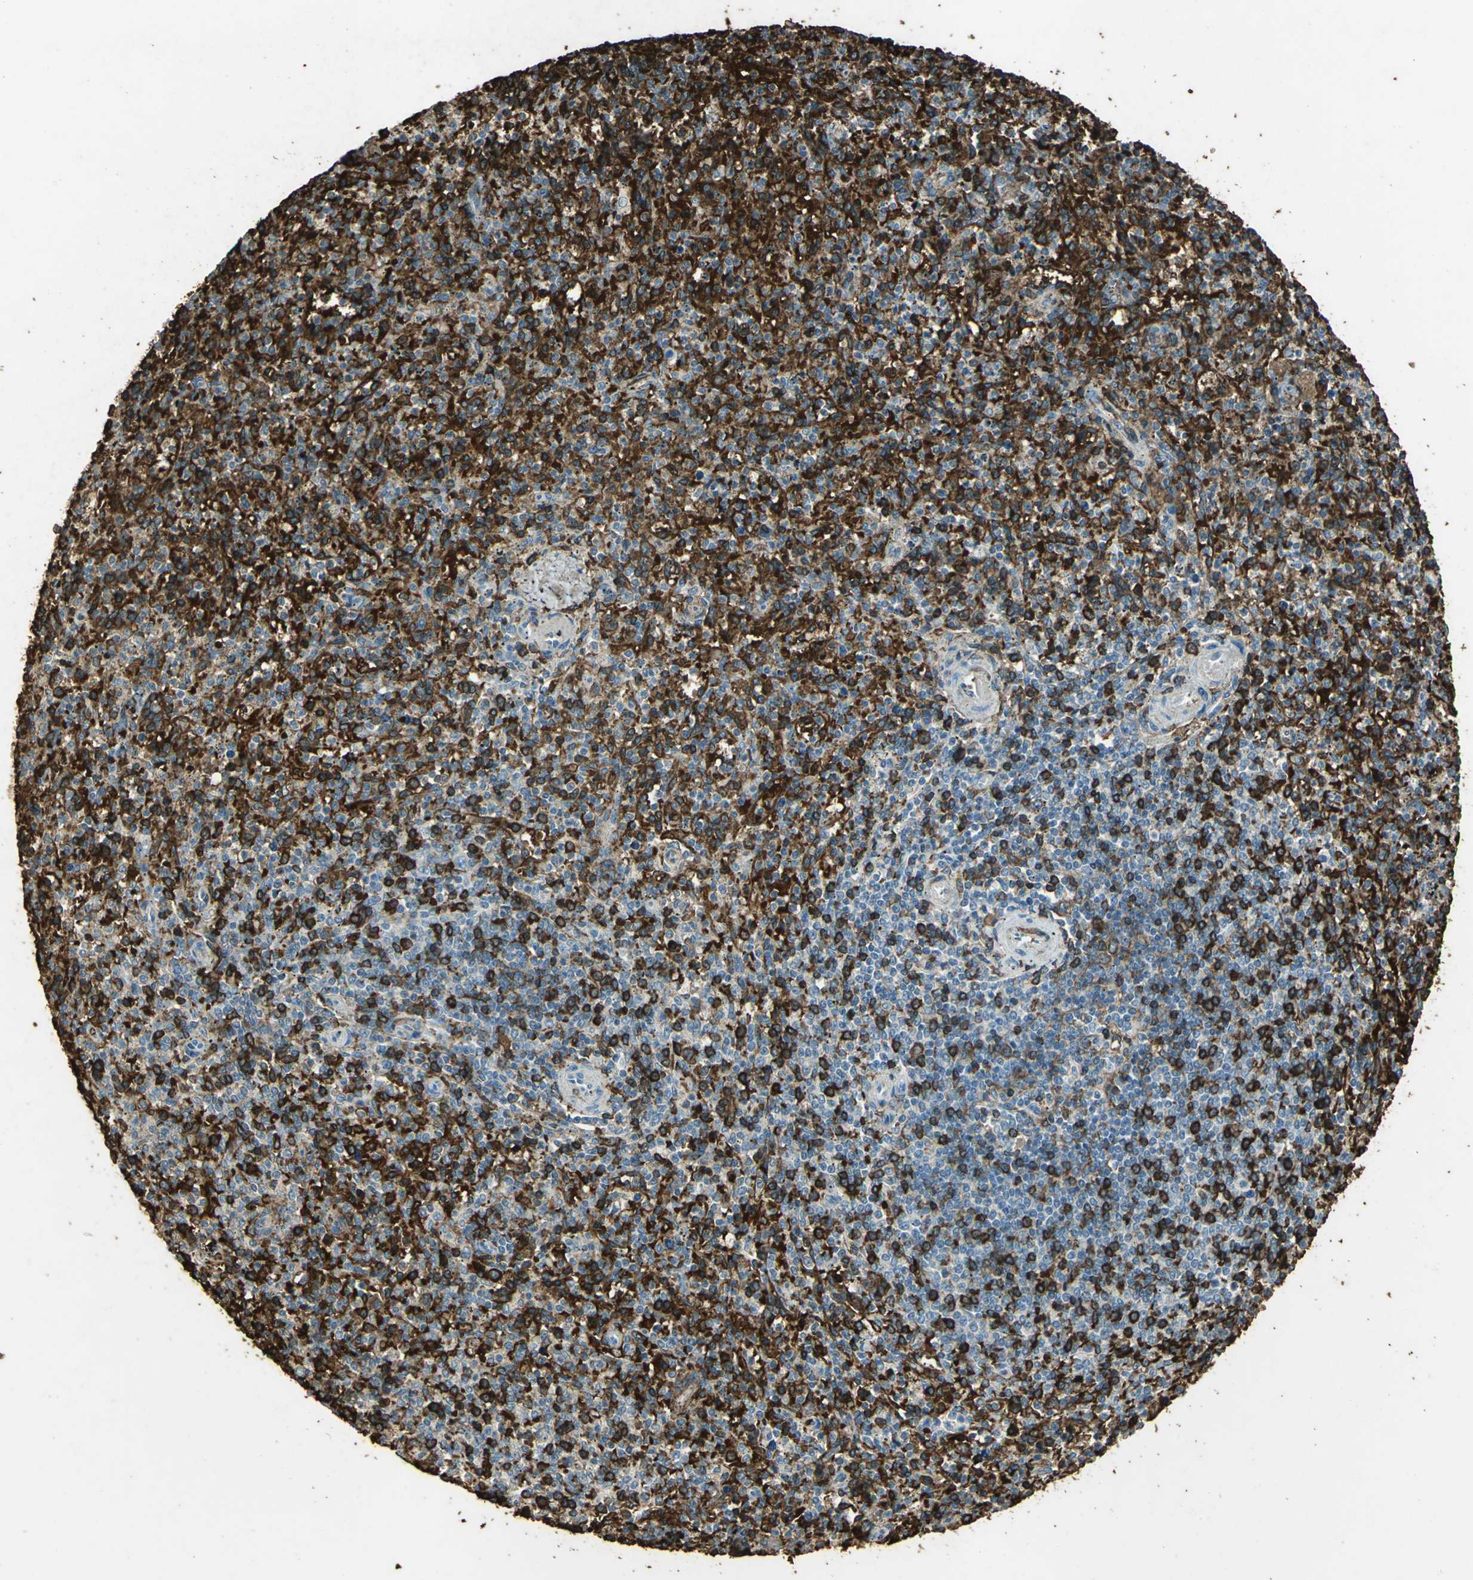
{"staining": {"intensity": "strong", "quantity": ">75%", "location": "cytoplasmic/membranous"}, "tissue": "spleen", "cell_type": "Cells in red pulp", "image_type": "normal", "snomed": [{"axis": "morphology", "description": "Normal tissue, NOS"}, {"axis": "topography", "description": "Spleen"}], "caption": "This photomicrograph demonstrates IHC staining of normal human spleen, with high strong cytoplasmic/membranous expression in about >75% of cells in red pulp.", "gene": "TRAPPC2", "patient": {"sex": "male", "age": 72}}